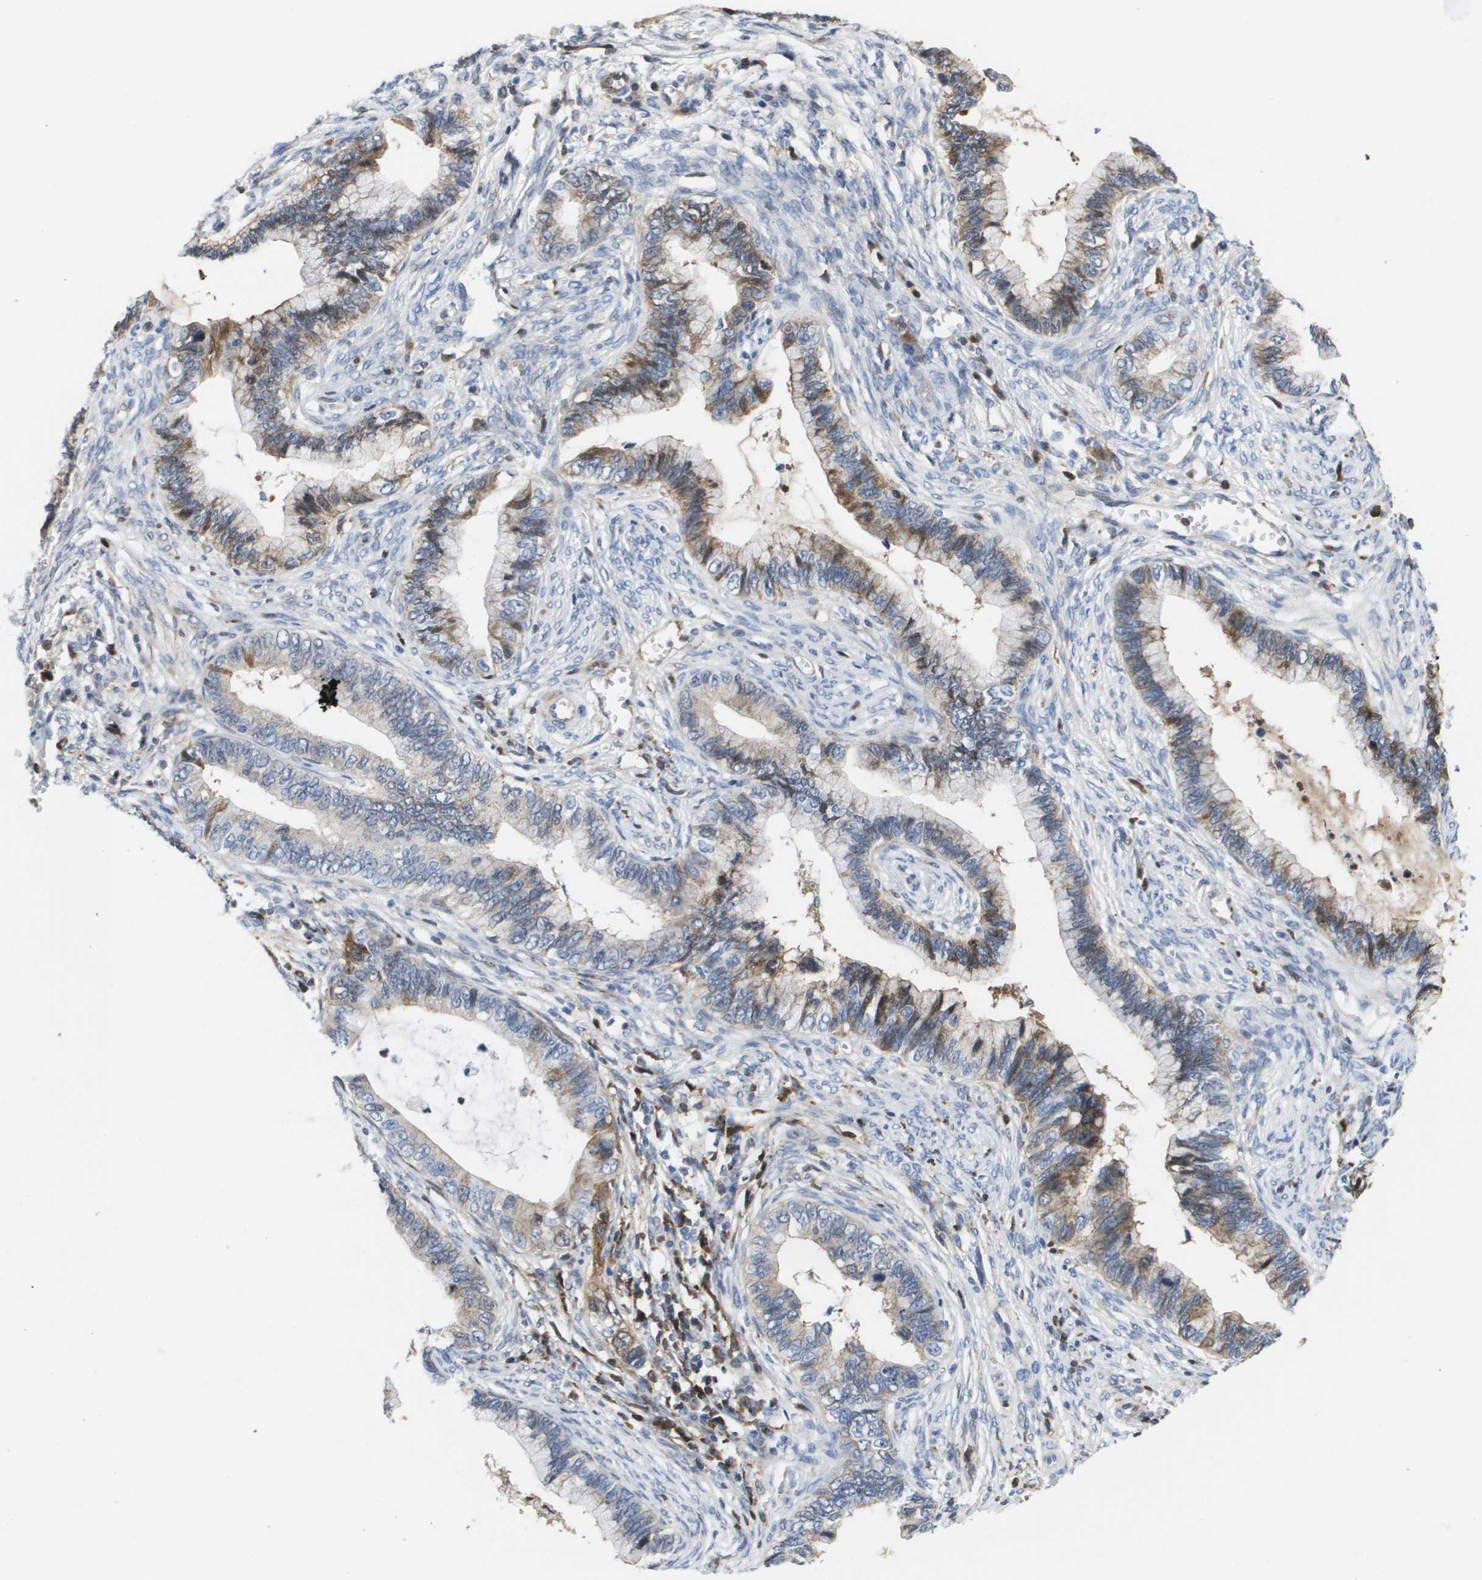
{"staining": {"intensity": "weak", "quantity": "25%-75%", "location": "cytoplasmic/membranous"}, "tissue": "cervical cancer", "cell_type": "Tumor cells", "image_type": "cancer", "snomed": [{"axis": "morphology", "description": "Adenocarcinoma, NOS"}, {"axis": "topography", "description": "Cervix"}], "caption": "Approximately 25%-75% of tumor cells in cervical cancer (adenocarcinoma) show weak cytoplasmic/membranous protein expression as visualized by brown immunohistochemical staining.", "gene": "SERPINC1", "patient": {"sex": "female", "age": 44}}